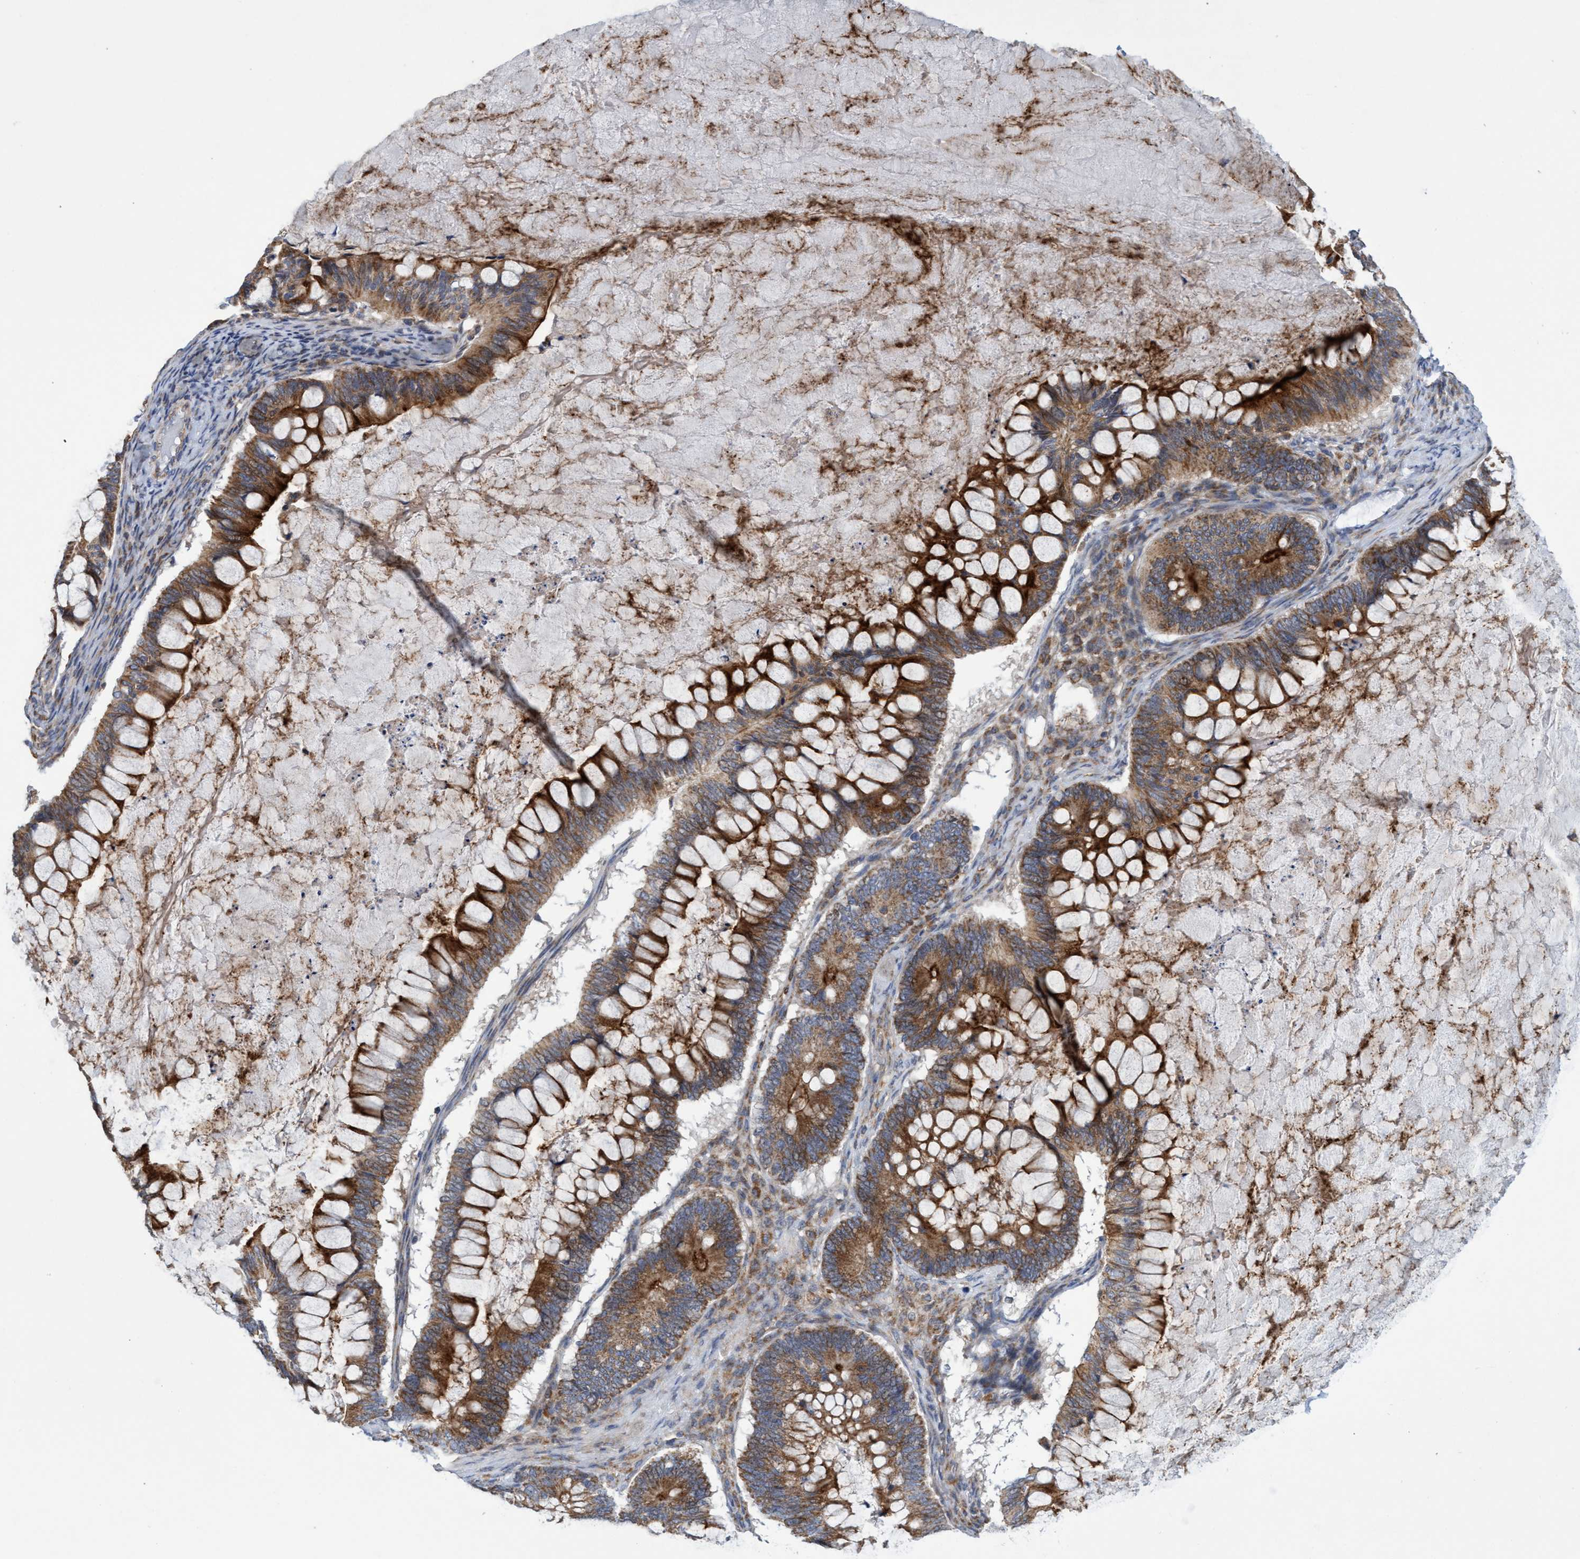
{"staining": {"intensity": "strong", "quantity": ">75%", "location": "cytoplasmic/membranous"}, "tissue": "ovarian cancer", "cell_type": "Tumor cells", "image_type": "cancer", "snomed": [{"axis": "morphology", "description": "Cystadenocarcinoma, mucinous, NOS"}, {"axis": "topography", "description": "Ovary"}], "caption": "An image showing strong cytoplasmic/membranous expression in approximately >75% of tumor cells in mucinous cystadenocarcinoma (ovarian), as visualized by brown immunohistochemical staining.", "gene": "NAT16", "patient": {"sex": "female", "age": 61}}